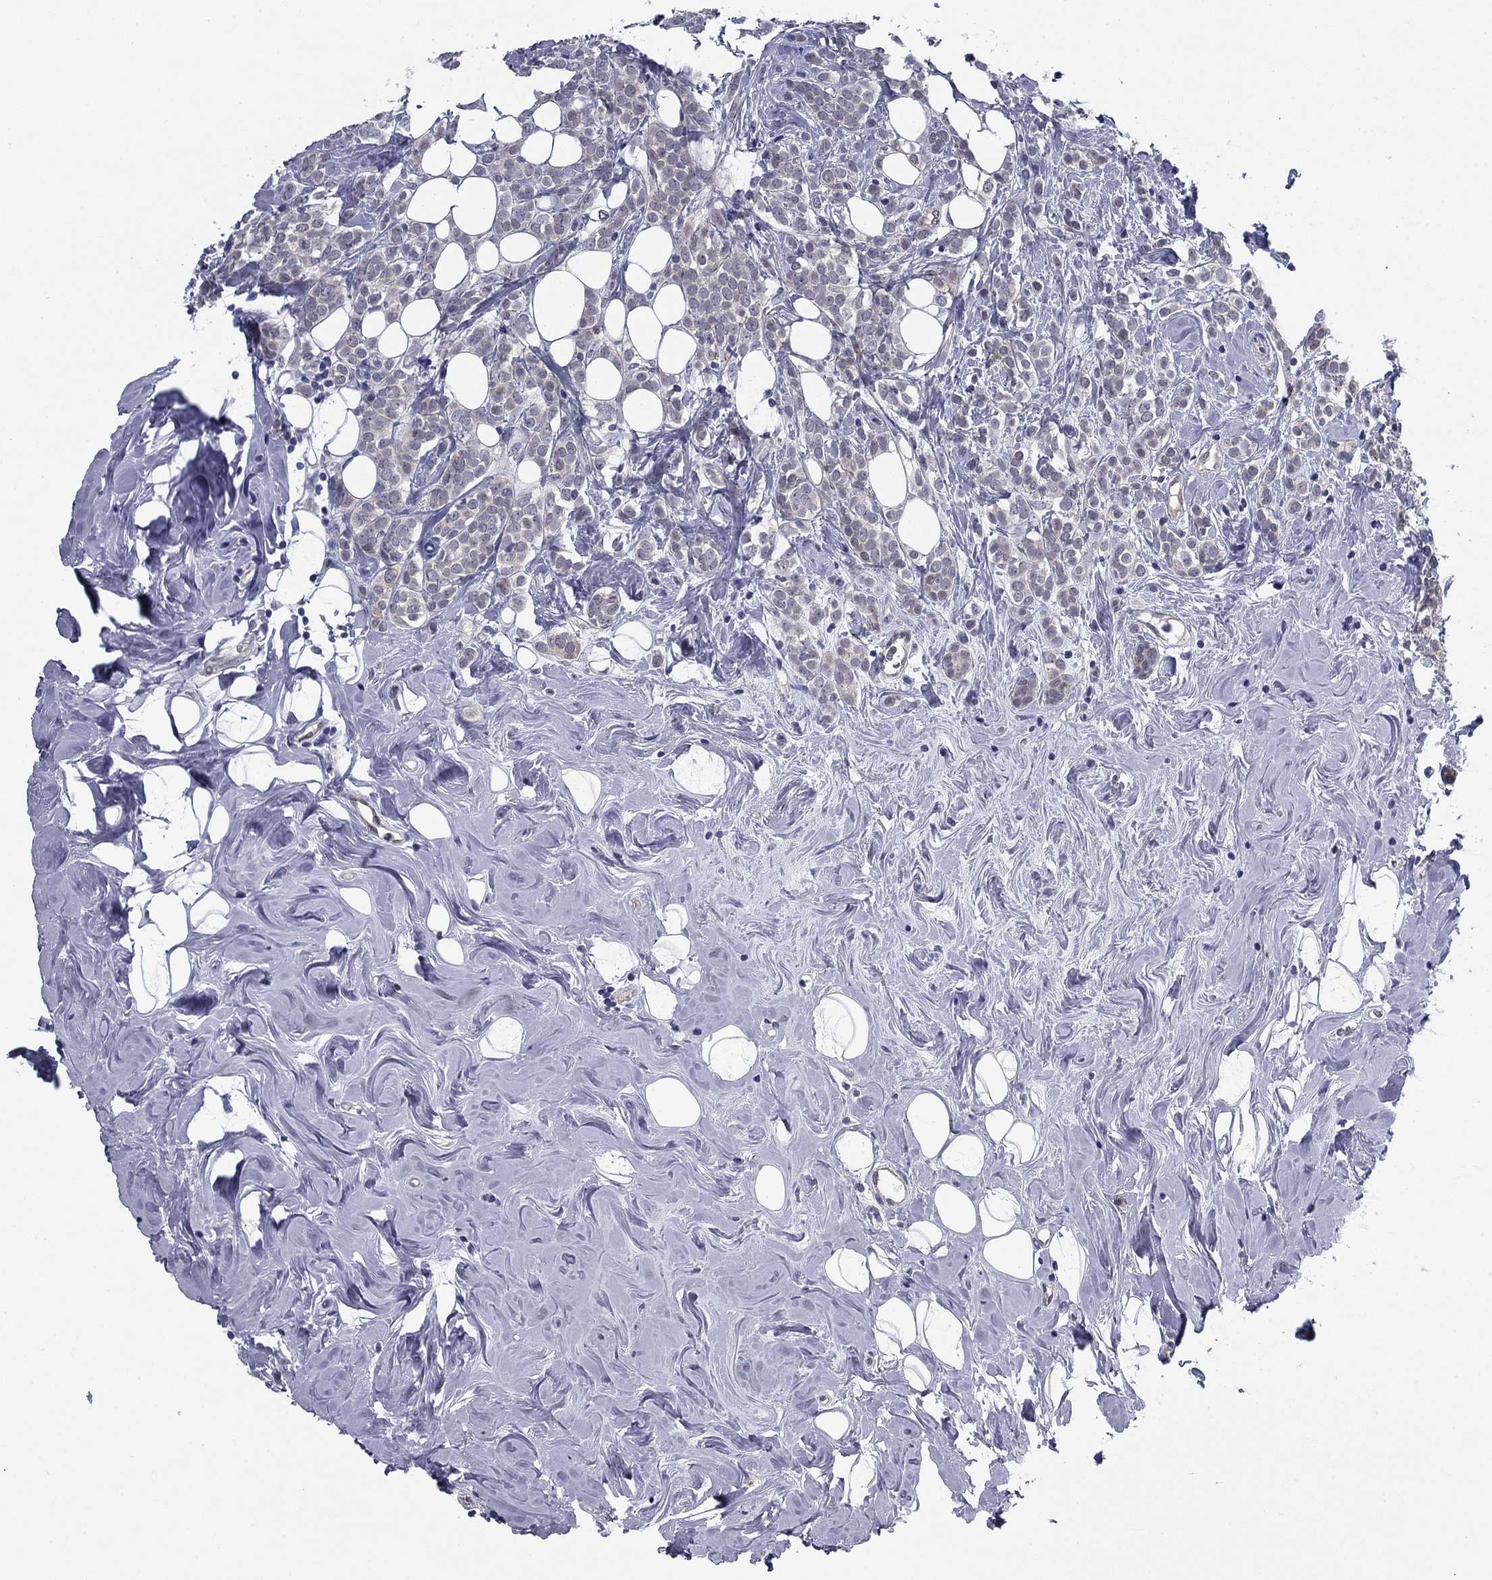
{"staining": {"intensity": "negative", "quantity": "none", "location": "none"}, "tissue": "breast cancer", "cell_type": "Tumor cells", "image_type": "cancer", "snomed": [{"axis": "morphology", "description": "Lobular carcinoma"}, {"axis": "topography", "description": "Breast"}], "caption": "Human breast lobular carcinoma stained for a protein using immunohistochemistry demonstrates no expression in tumor cells.", "gene": "REXO5", "patient": {"sex": "female", "age": 49}}